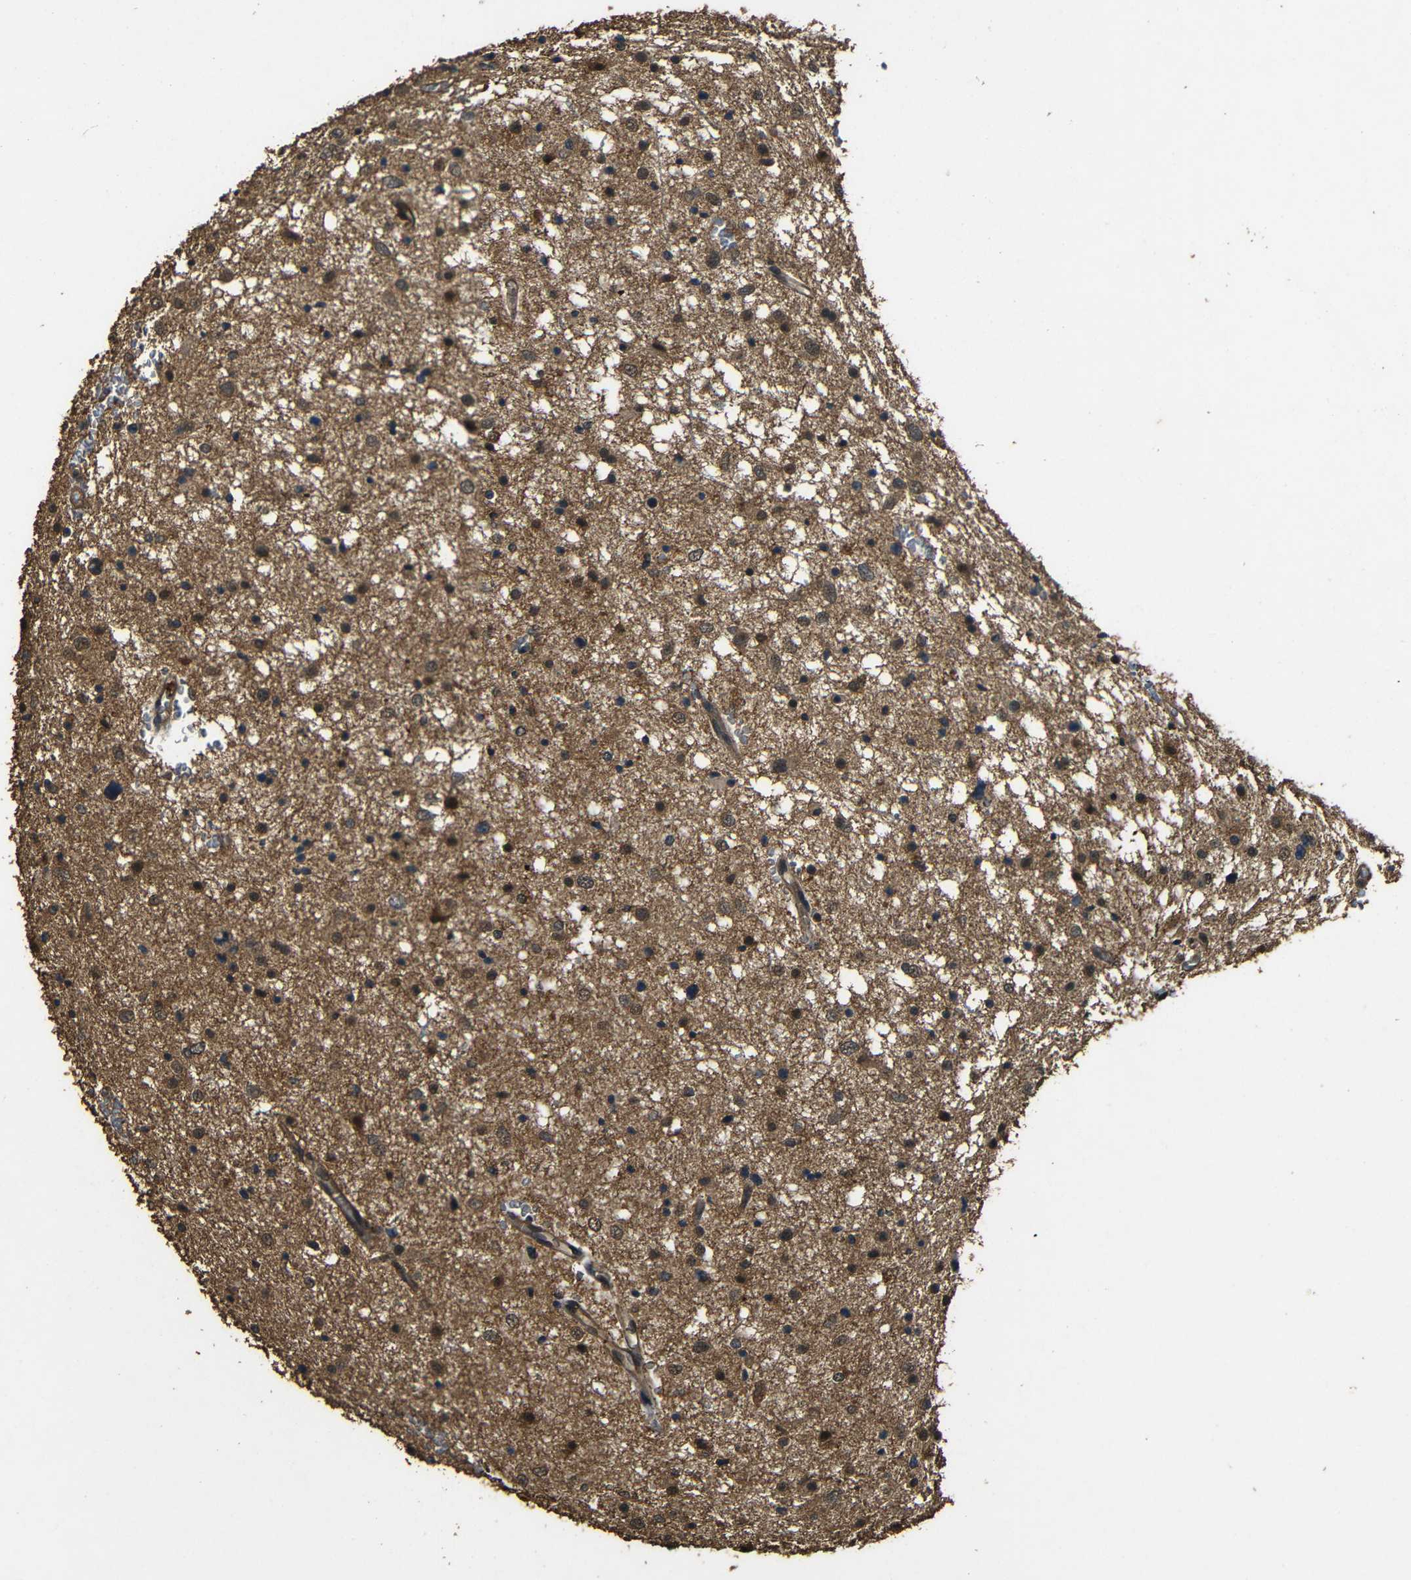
{"staining": {"intensity": "moderate", "quantity": ">75%", "location": "cytoplasmic/membranous"}, "tissue": "glioma", "cell_type": "Tumor cells", "image_type": "cancer", "snomed": [{"axis": "morphology", "description": "Glioma, malignant, Low grade"}, {"axis": "topography", "description": "Brain"}], "caption": "Protein analysis of glioma tissue reveals moderate cytoplasmic/membranous positivity in approximately >75% of tumor cells.", "gene": "PDE5A", "patient": {"sex": "female", "age": 37}}